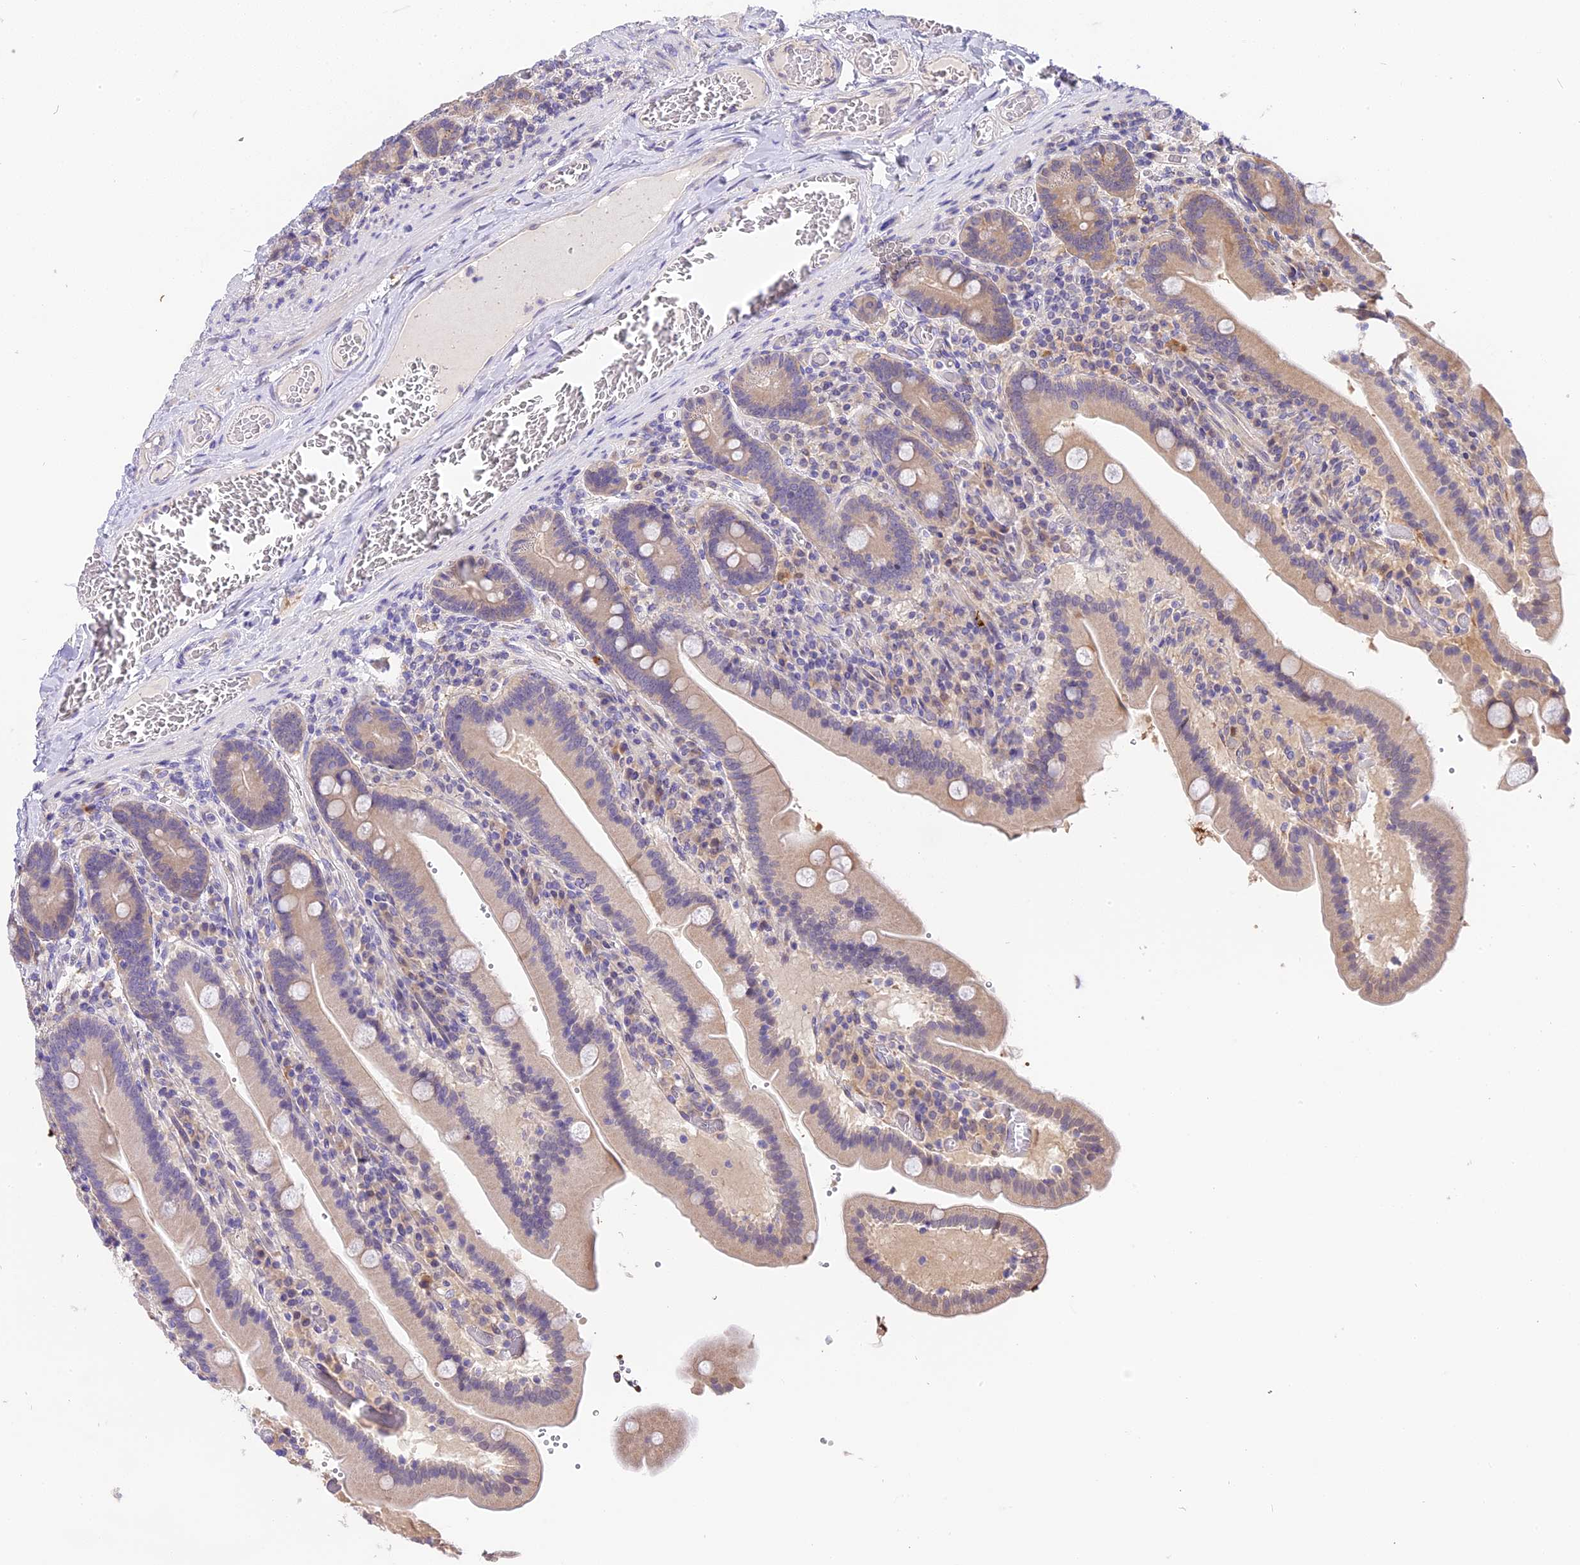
{"staining": {"intensity": "weak", "quantity": "25%-75%", "location": "cytoplasmic/membranous"}, "tissue": "duodenum", "cell_type": "Glandular cells", "image_type": "normal", "snomed": [{"axis": "morphology", "description": "Normal tissue, NOS"}, {"axis": "topography", "description": "Duodenum"}], "caption": "Protein analysis of normal duodenum exhibits weak cytoplasmic/membranous staining in about 25%-75% of glandular cells. (Stains: DAB in brown, nuclei in blue, Microscopy: brightfield microscopy at high magnification).", "gene": "BSCL2", "patient": {"sex": "female", "age": 62}}